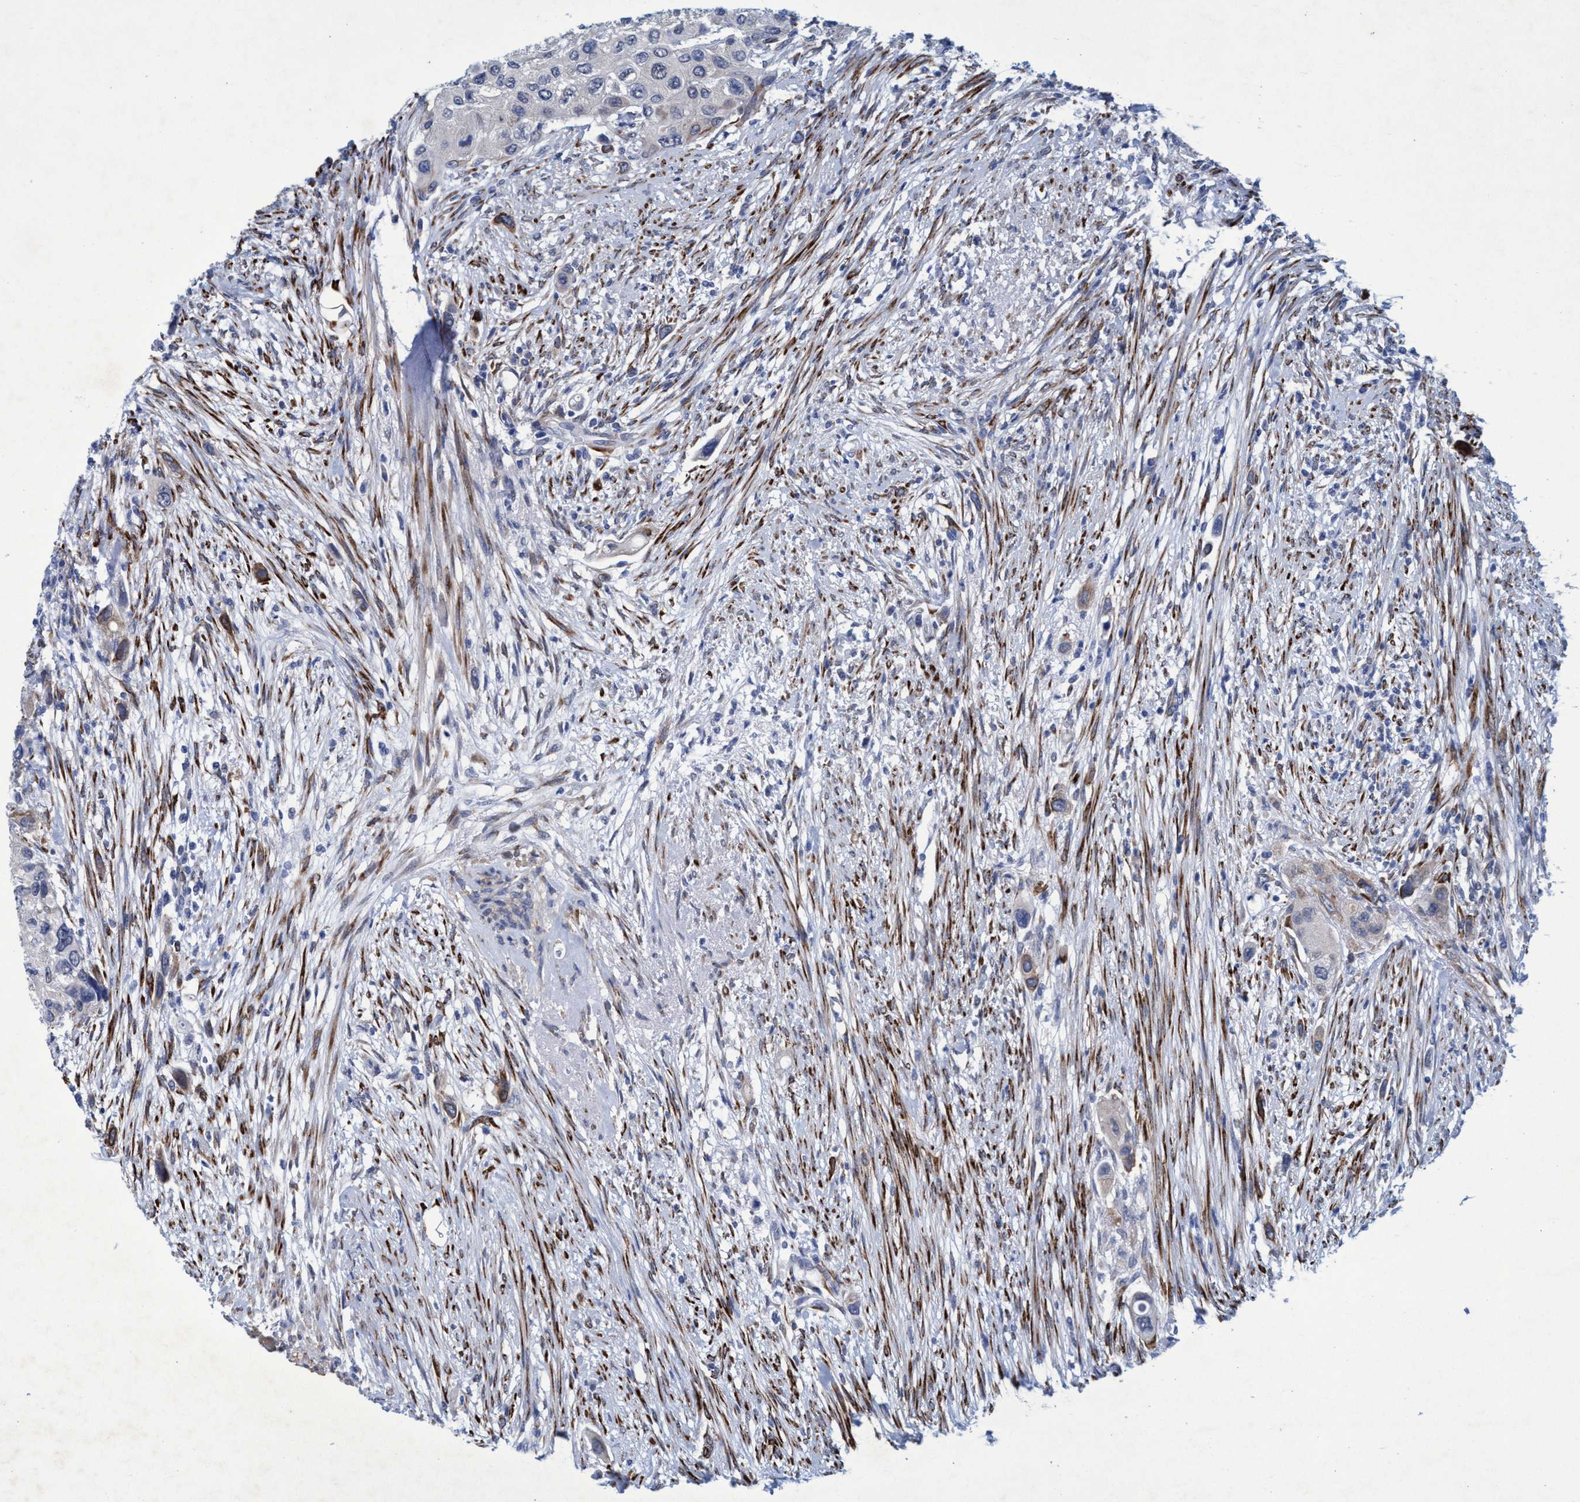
{"staining": {"intensity": "negative", "quantity": "none", "location": "none"}, "tissue": "urothelial cancer", "cell_type": "Tumor cells", "image_type": "cancer", "snomed": [{"axis": "morphology", "description": "Urothelial carcinoma, High grade"}, {"axis": "topography", "description": "Urinary bladder"}], "caption": "A high-resolution photomicrograph shows IHC staining of urothelial cancer, which reveals no significant staining in tumor cells.", "gene": "SLC43A2", "patient": {"sex": "female", "age": 56}}